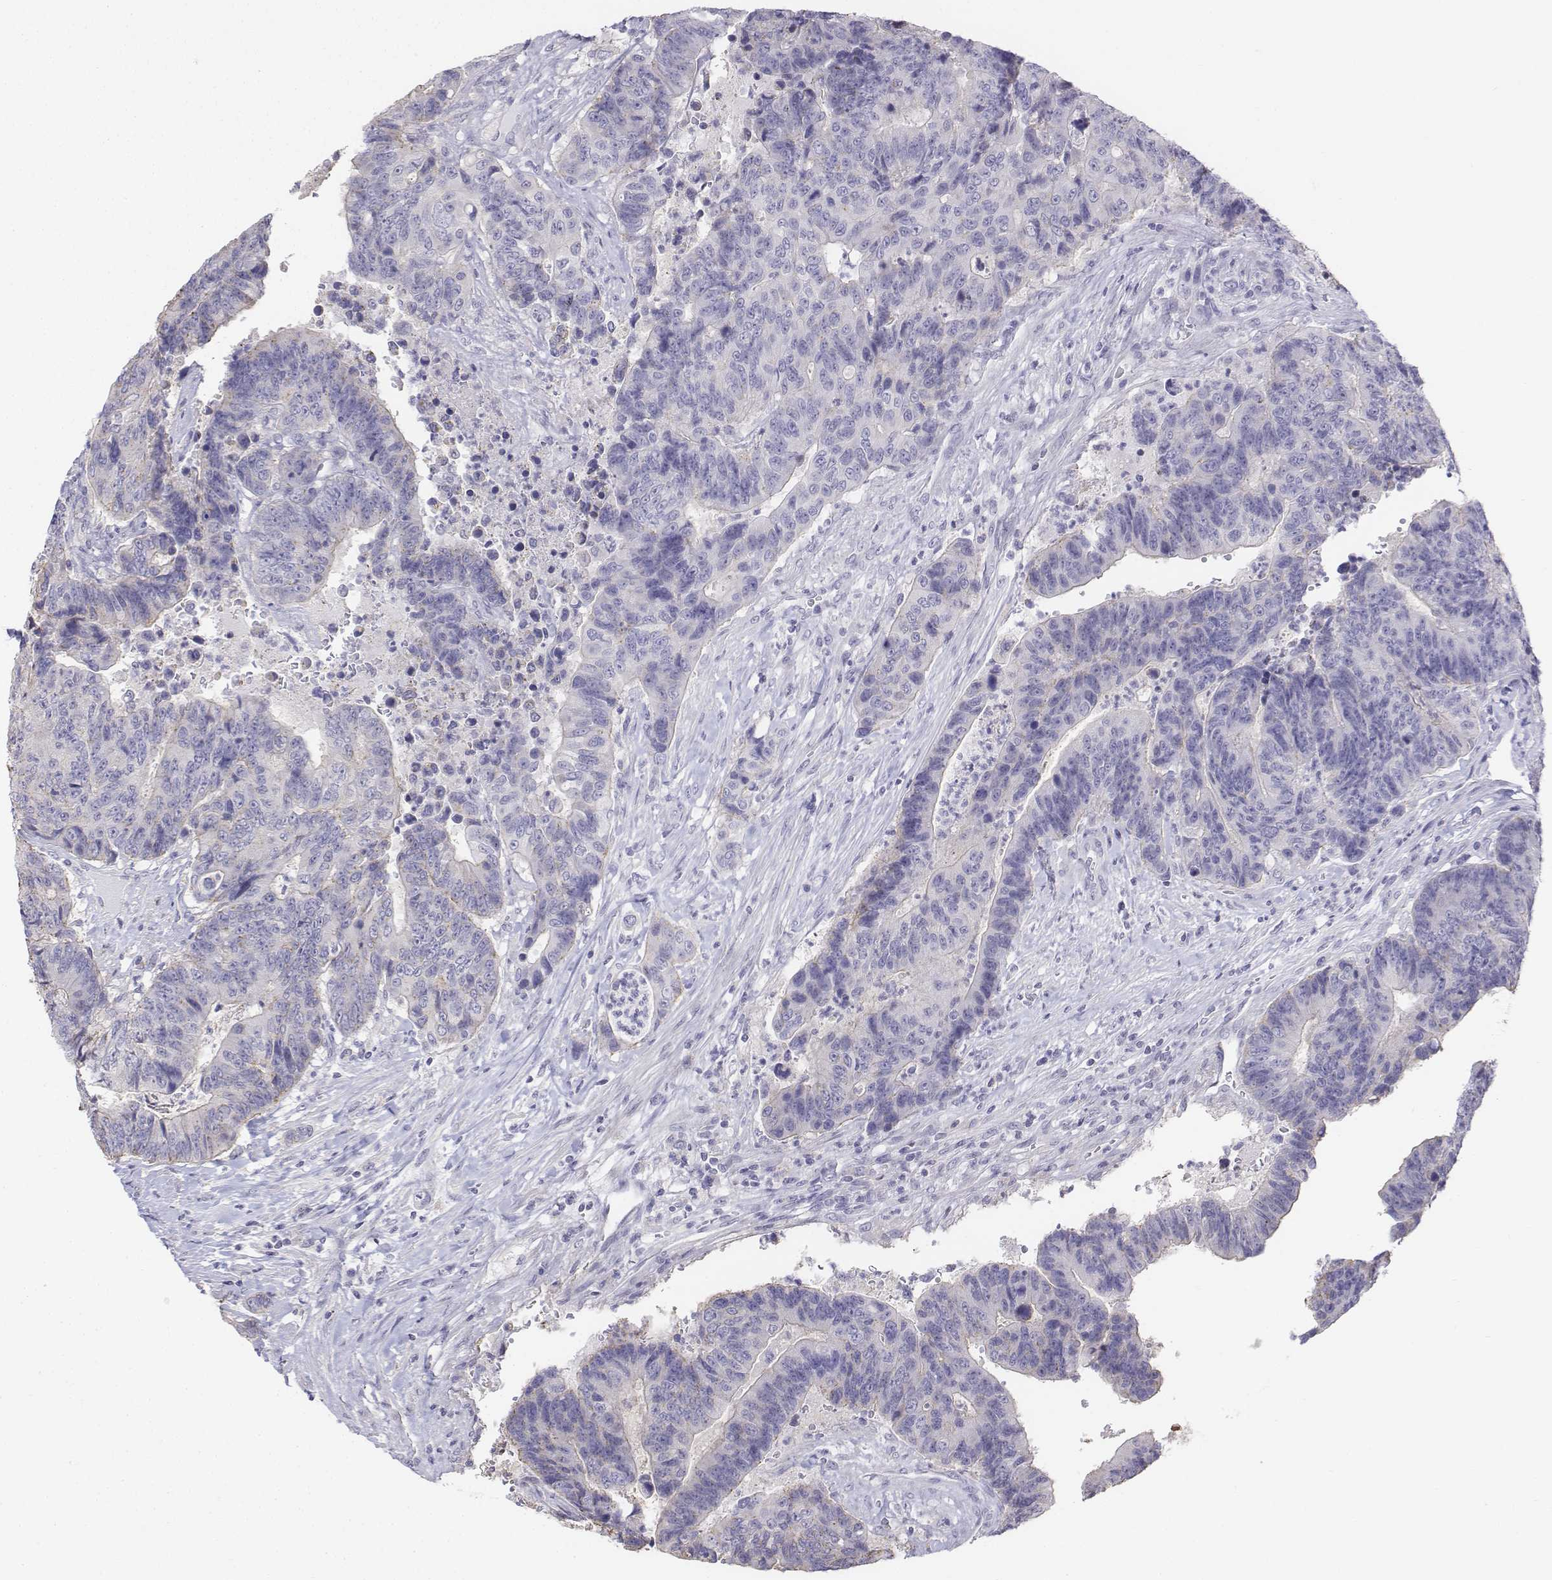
{"staining": {"intensity": "negative", "quantity": "none", "location": "none"}, "tissue": "colorectal cancer", "cell_type": "Tumor cells", "image_type": "cancer", "snomed": [{"axis": "morphology", "description": "Adenocarcinoma, NOS"}, {"axis": "topography", "description": "Colon"}], "caption": "A high-resolution image shows immunohistochemistry staining of adenocarcinoma (colorectal), which shows no significant staining in tumor cells.", "gene": "LGSN", "patient": {"sex": "female", "age": 48}}